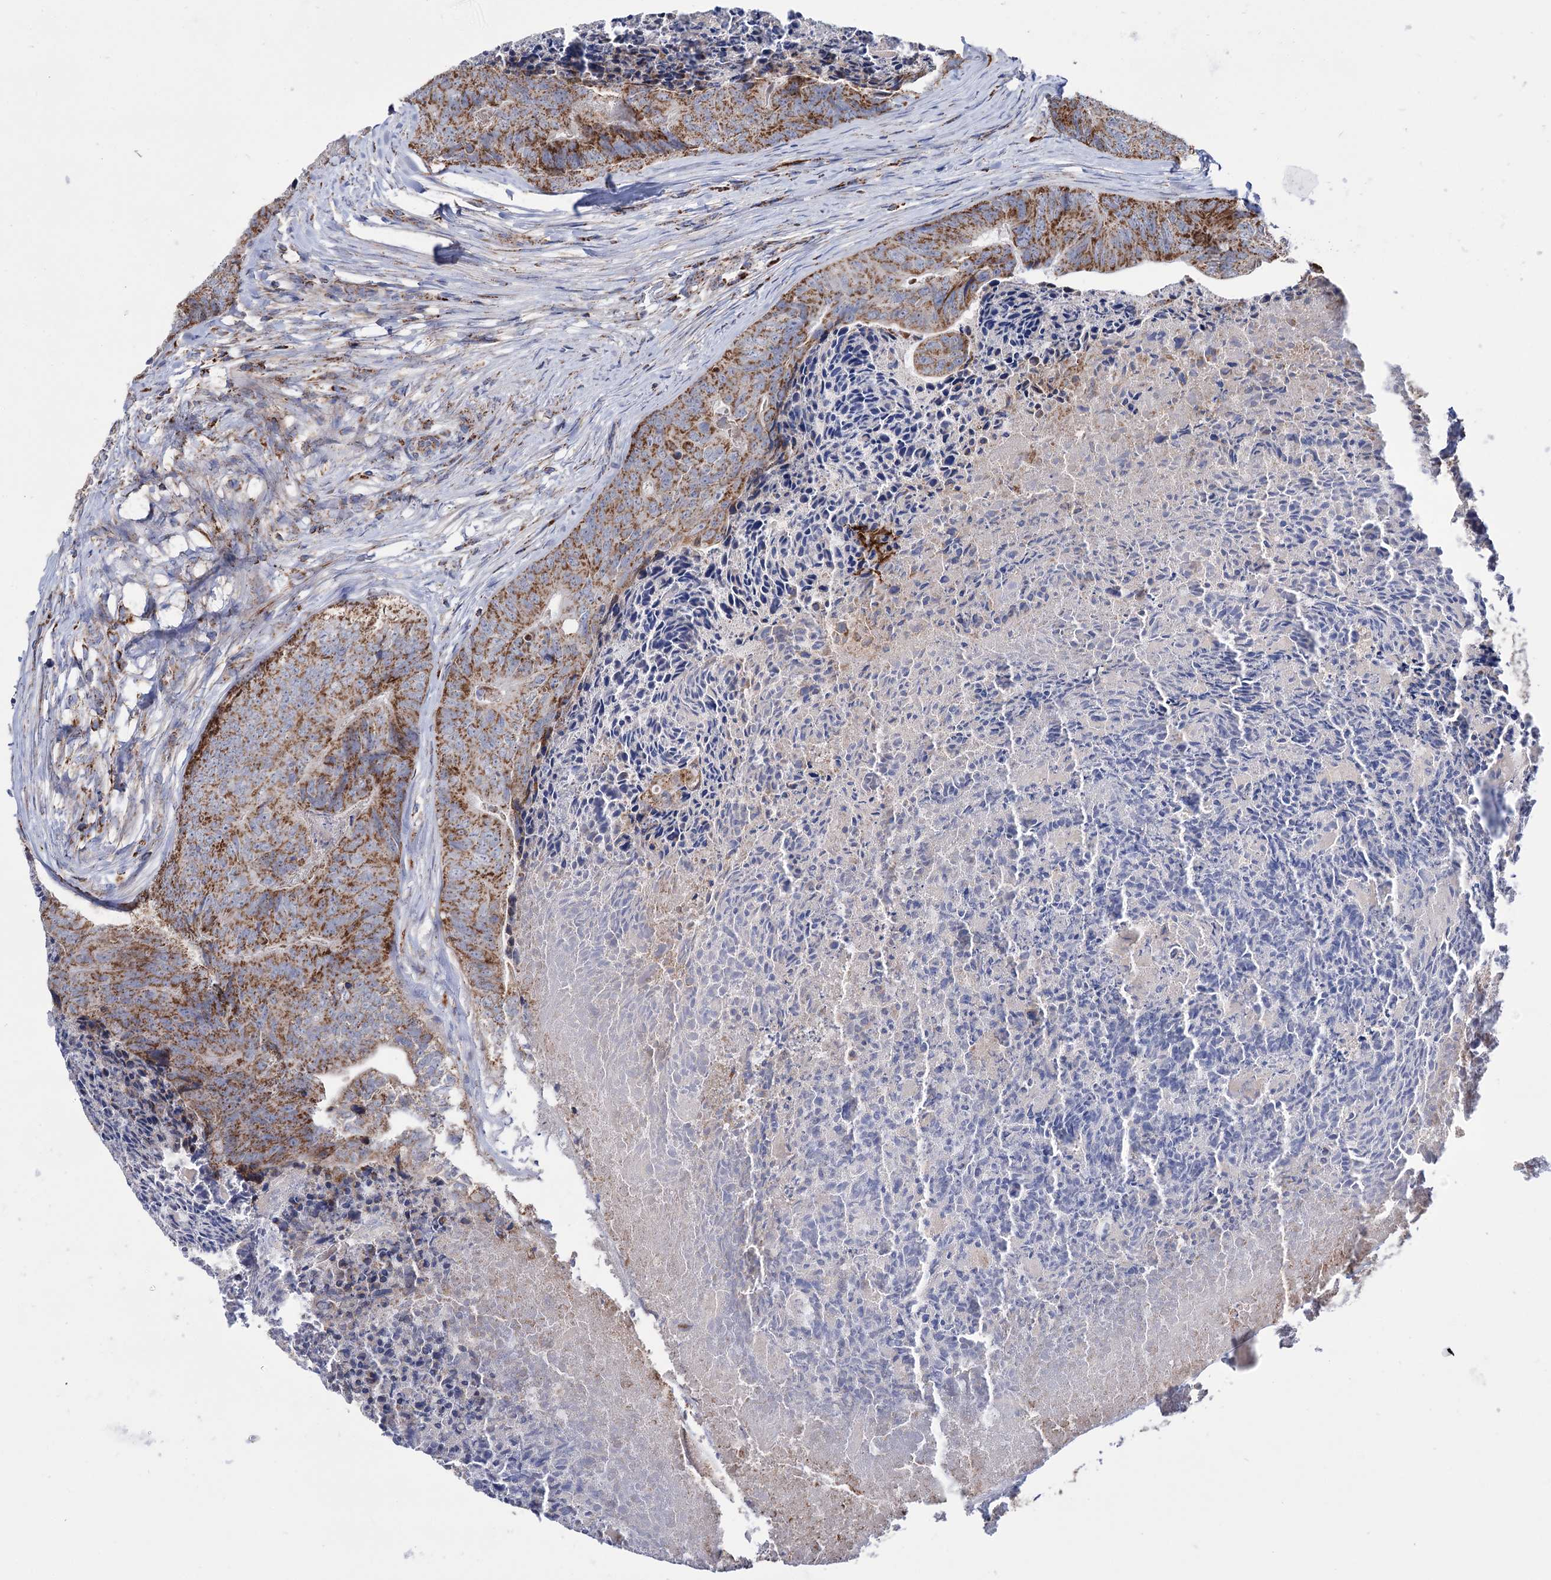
{"staining": {"intensity": "moderate", "quantity": ">75%", "location": "cytoplasmic/membranous"}, "tissue": "colorectal cancer", "cell_type": "Tumor cells", "image_type": "cancer", "snomed": [{"axis": "morphology", "description": "Adenocarcinoma, NOS"}, {"axis": "topography", "description": "Colon"}], "caption": "Immunohistochemical staining of human colorectal cancer reveals medium levels of moderate cytoplasmic/membranous positivity in approximately >75% of tumor cells.", "gene": "ABHD10", "patient": {"sex": "female", "age": 67}}